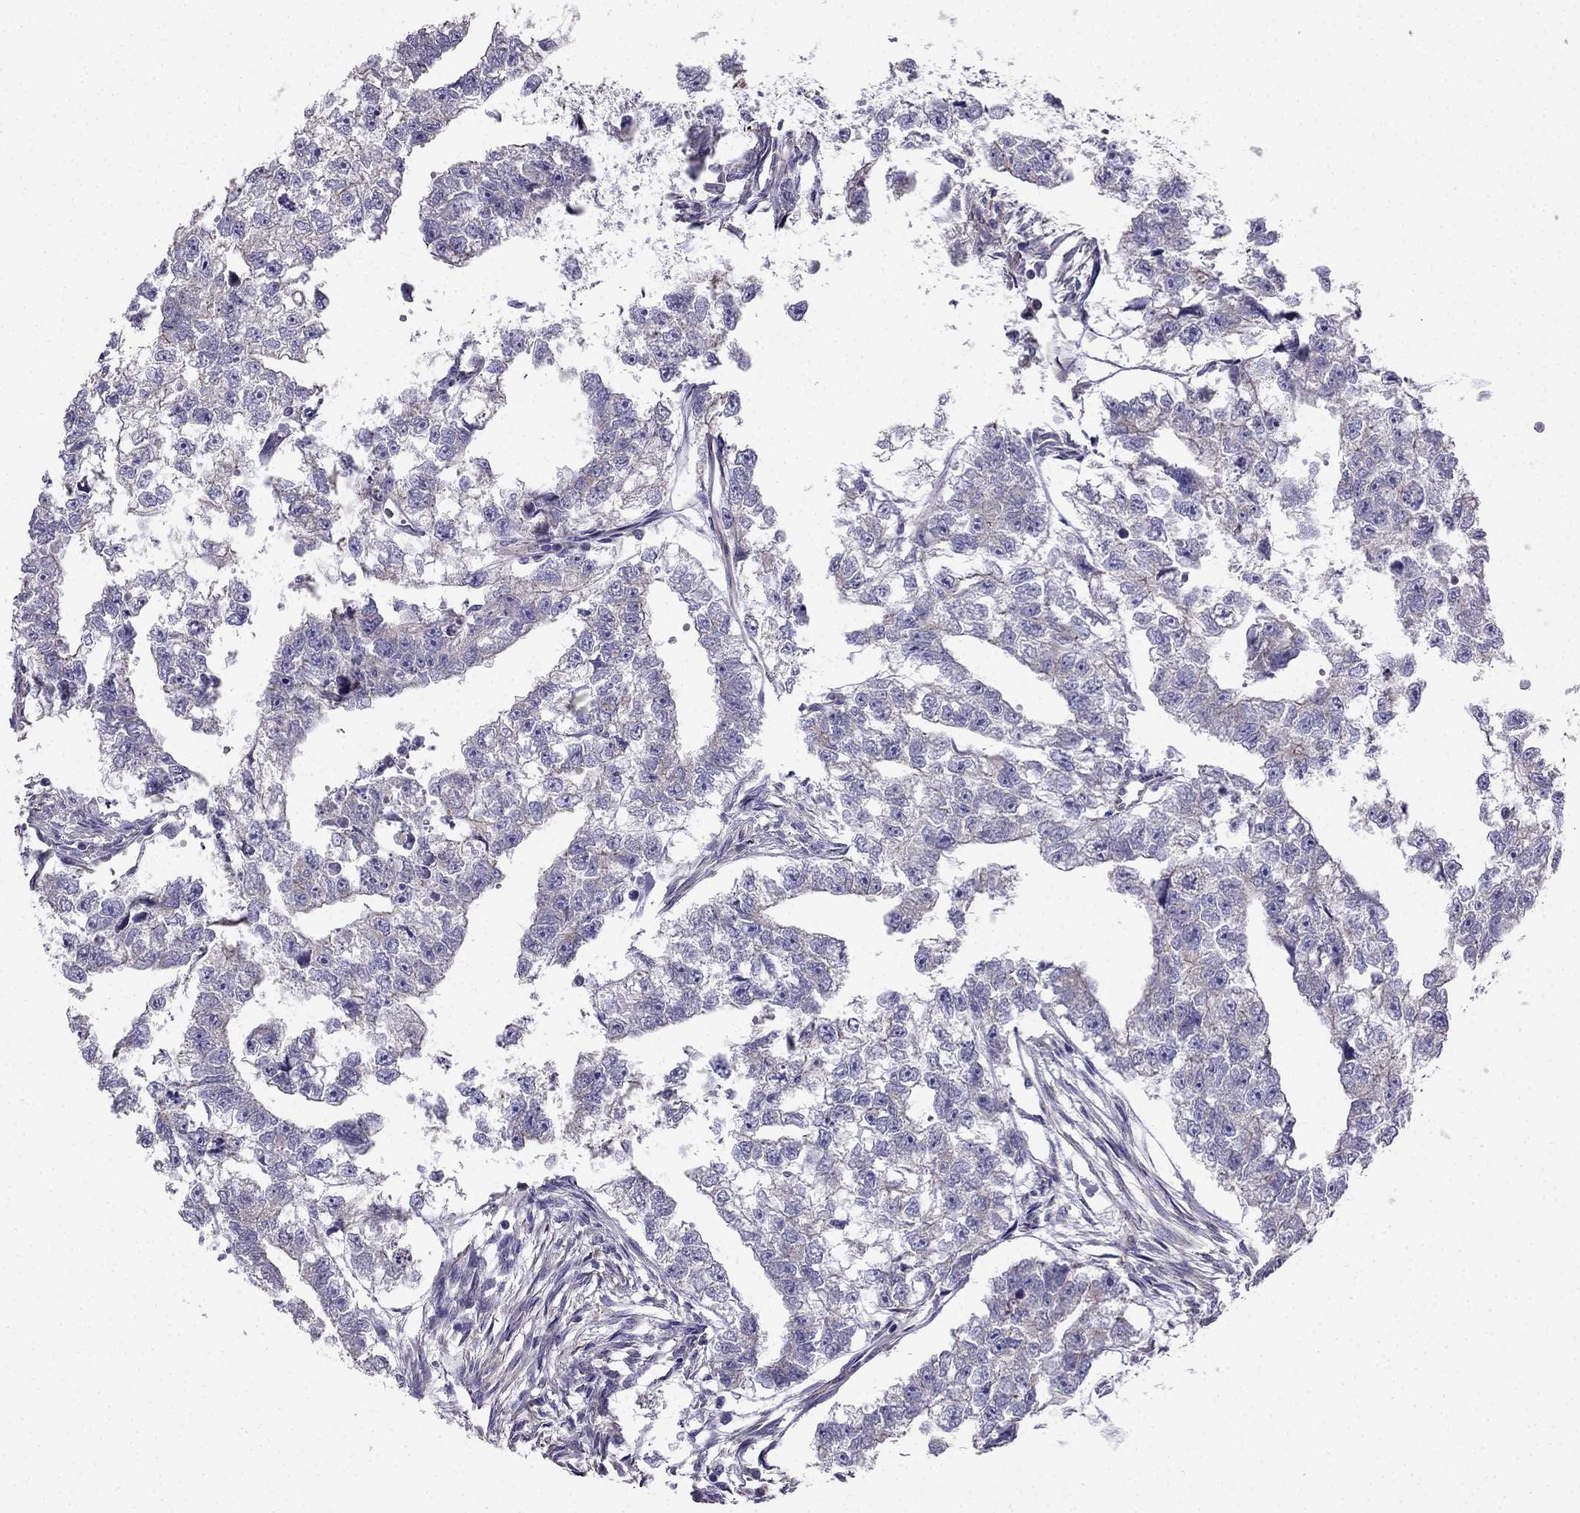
{"staining": {"intensity": "negative", "quantity": "none", "location": "none"}, "tissue": "testis cancer", "cell_type": "Tumor cells", "image_type": "cancer", "snomed": [{"axis": "morphology", "description": "Carcinoma, Embryonal, NOS"}, {"axis": "morphology", "description": "Teratoma, malignant, NOS"}, {"axis": "topography", "description": "Testis"}], "caption": "Immunohistochemistry (IHC) micrograph of human embryonal carcinoma (testis) stained for a protein (brown), which demonstrates no positivity in tumor cells.", "gene": "ENOX1", "patient": {"sex": "male", "age": 44}}